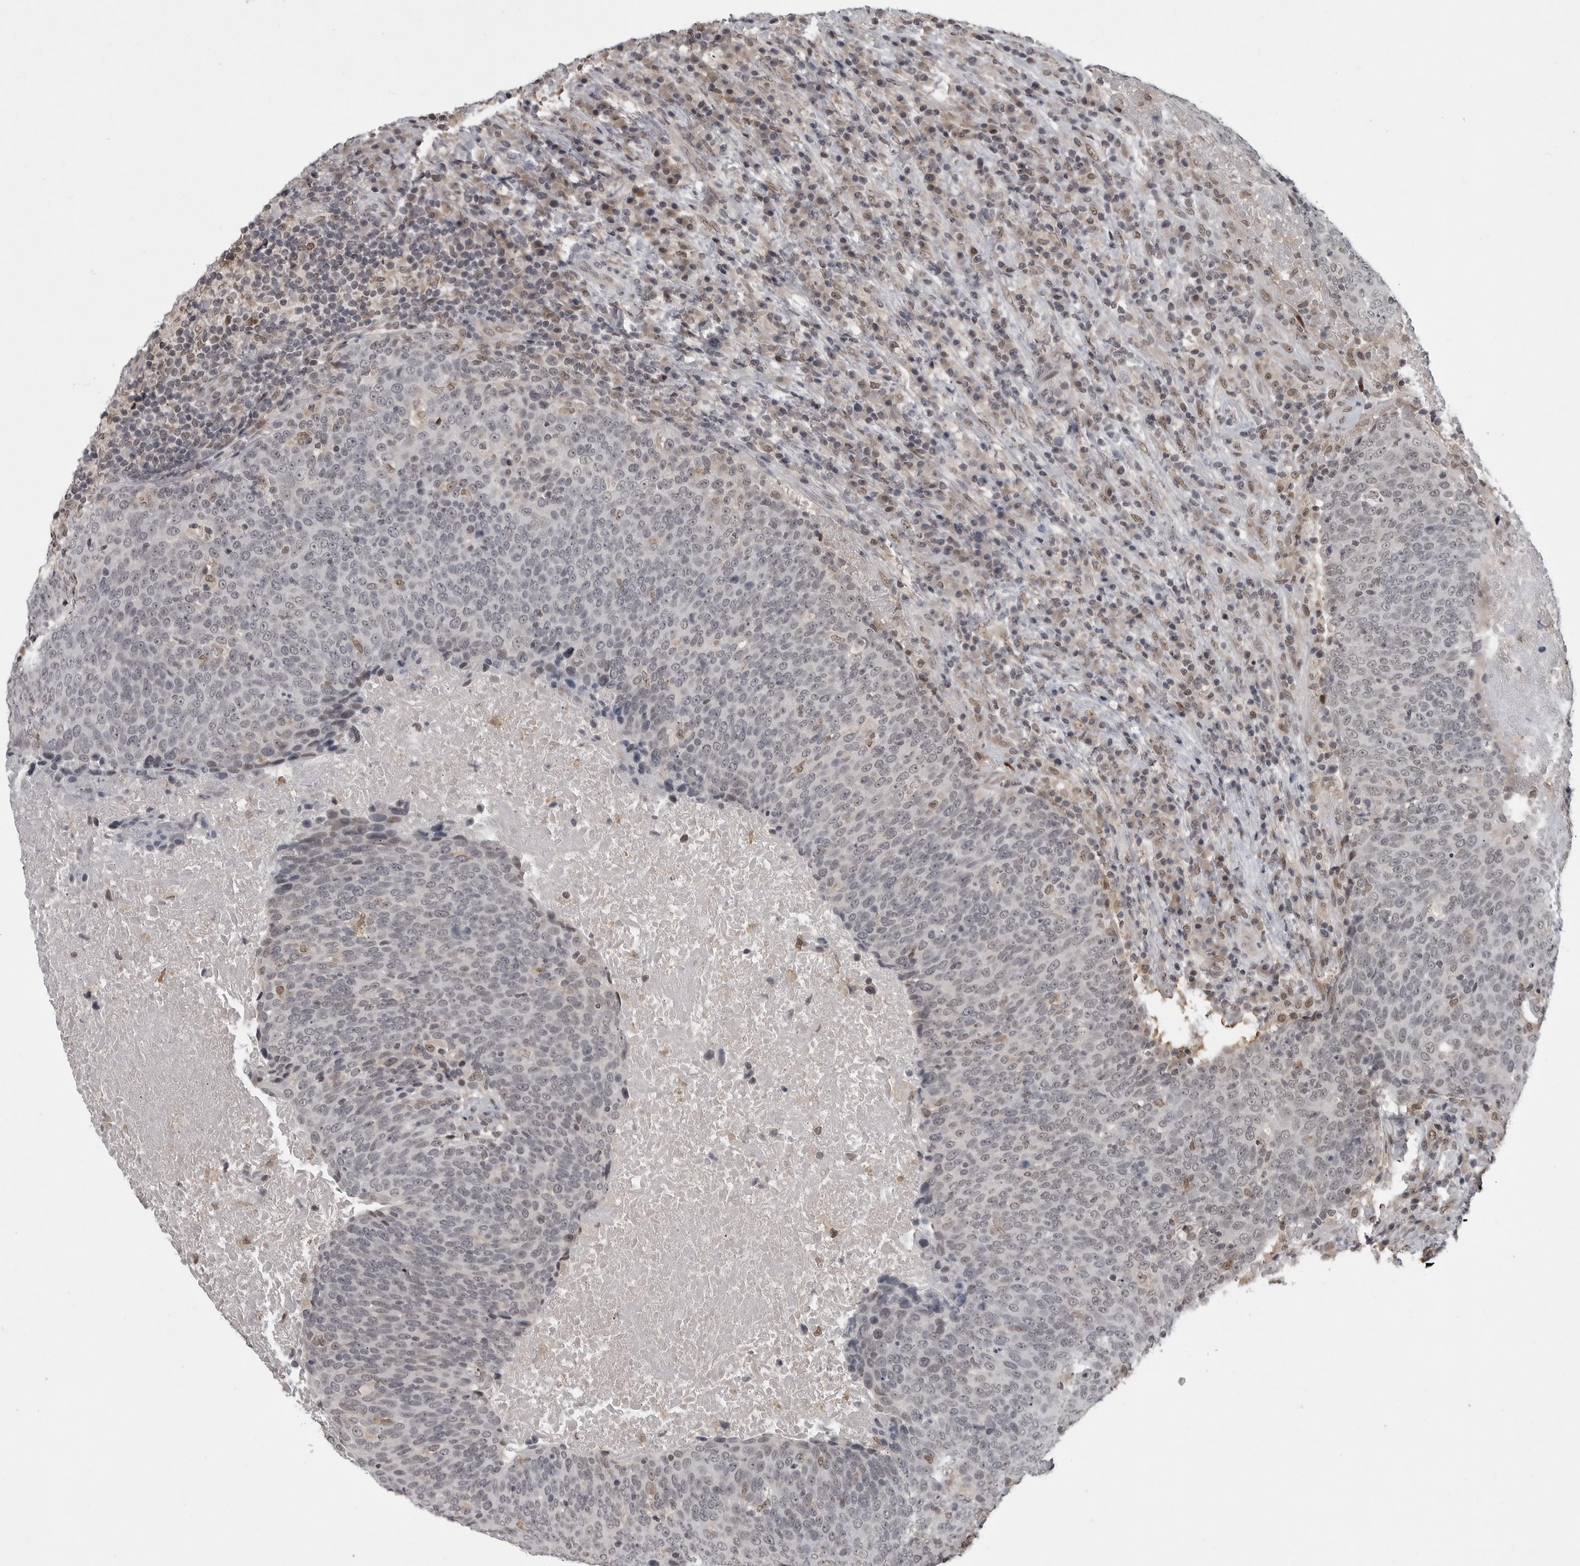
{"staining": {"intensity": "negative", "quantity": "none", "location": "none"}, "tissue": "head and neck cancer", "cell_type": "Tumor cells", "image_type": "cancer", "snomed": [{"axis": "morphology", "description": "Squamous cell carcinoma, NOS"}, {"axis": "morphology", "description": "Squamous cell carcinoma, metastatic, NOS"}, {"axis": "topography", "description": "Lymph node"}, {"axis": "topography", "description": "Head-Neck"}], "caption": "Immunohistochemistry (IHC) histopathology image of neoplastic tissue: head and neck cancer (squamous cell carcinoma) stained with DAB (3,3'-diaminobenzidine) reveals no significant protein staining in tumor cells.", "gene": "C8orf58", "patient": {"sex": "male", "age": 62}}